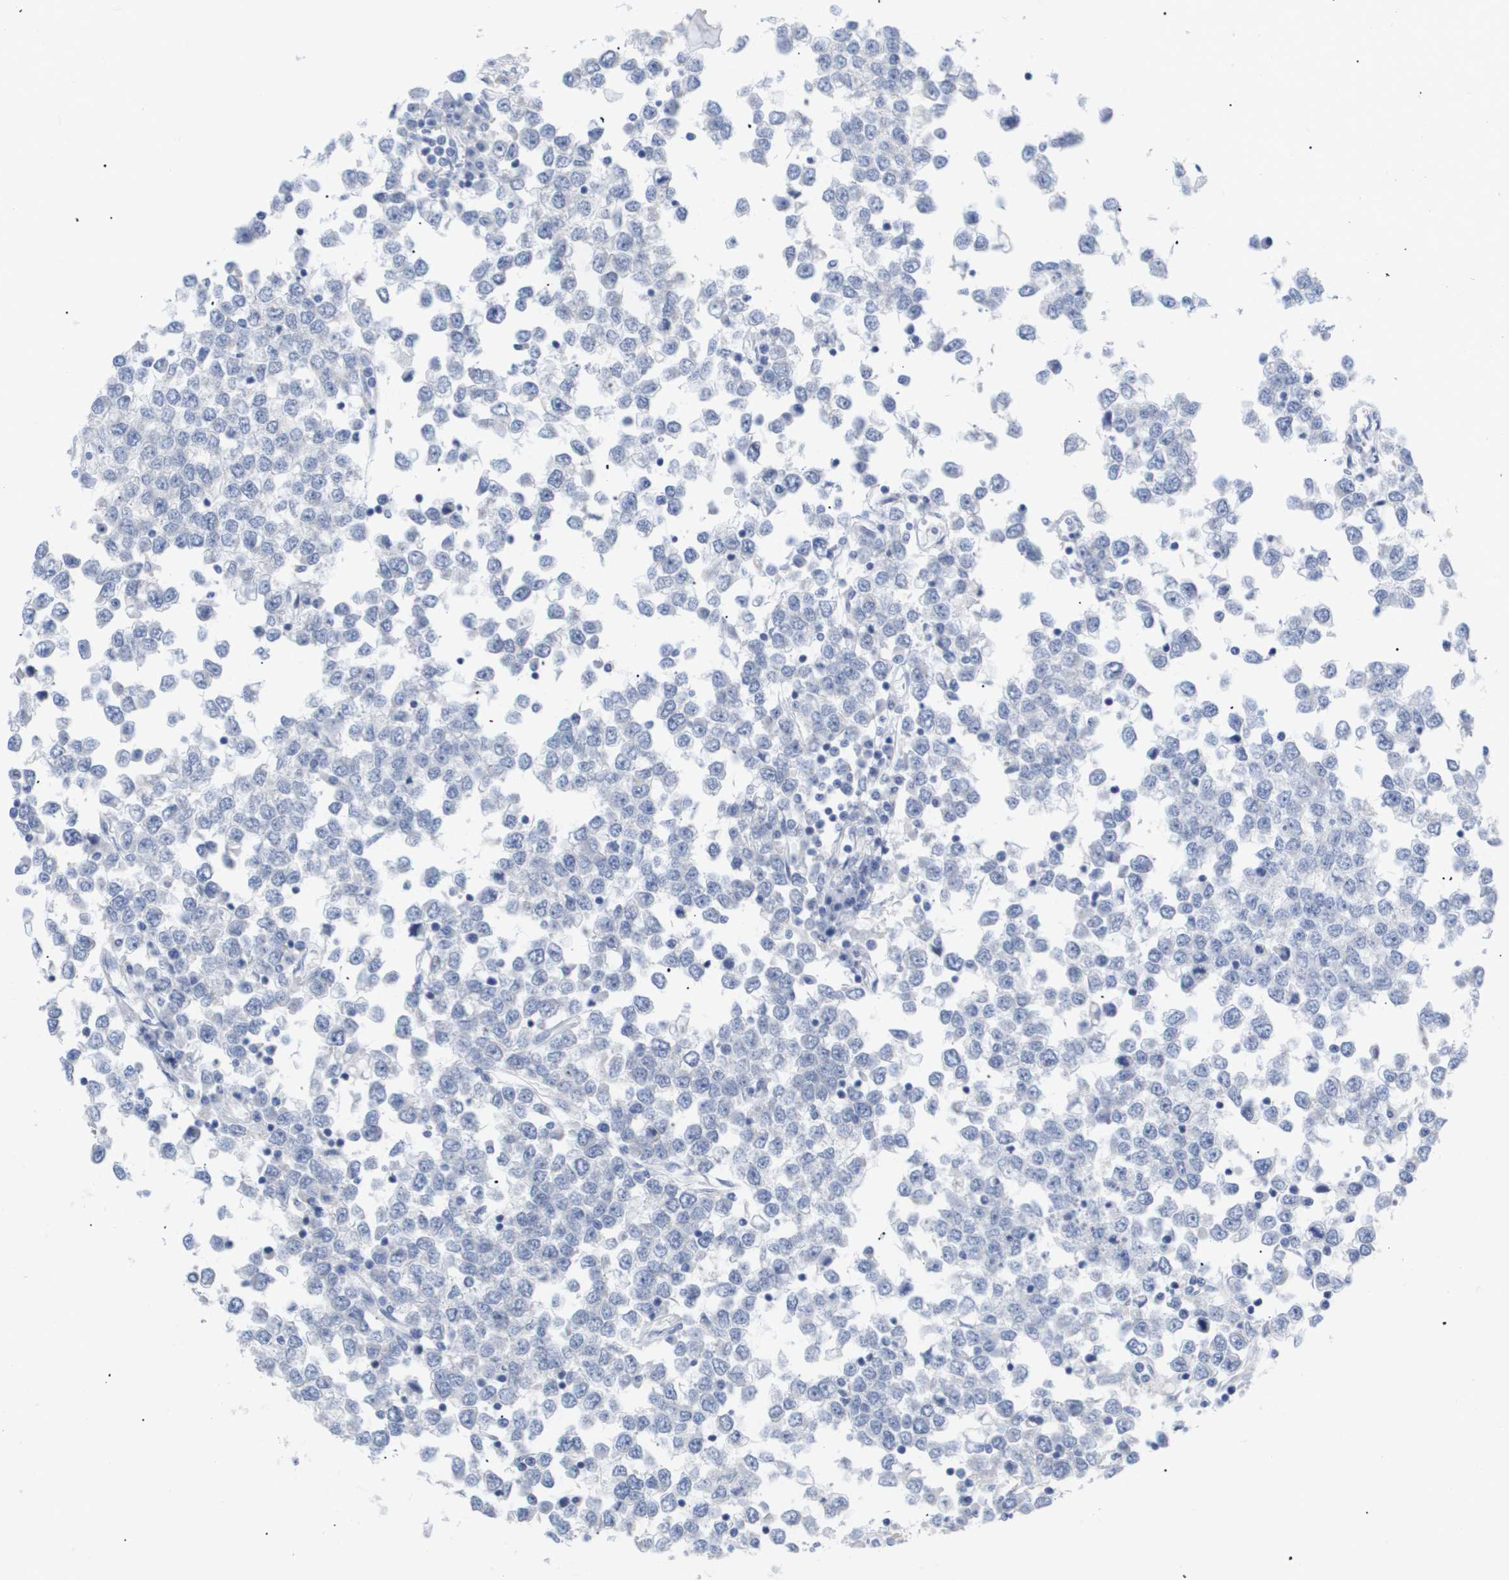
{"staining": {"intensity": "negative", "quantity": "none", "location": "none"}, "tissue": "testis cancer", "cell_type": "Tumor cells", "image_type": "cancer", "snomed": [{"axis": "morphology", "description": "Seminoma, NOS"}, {"axis": "topography", "description": "Testis"}], "caption": "Human seminoma (testis) stained for a protein using immunohistochemistry (IHC) exhibits no positivity in tumor cells.", "gene": "CAV3", "patient": {"sex": "male", "age": 65}}